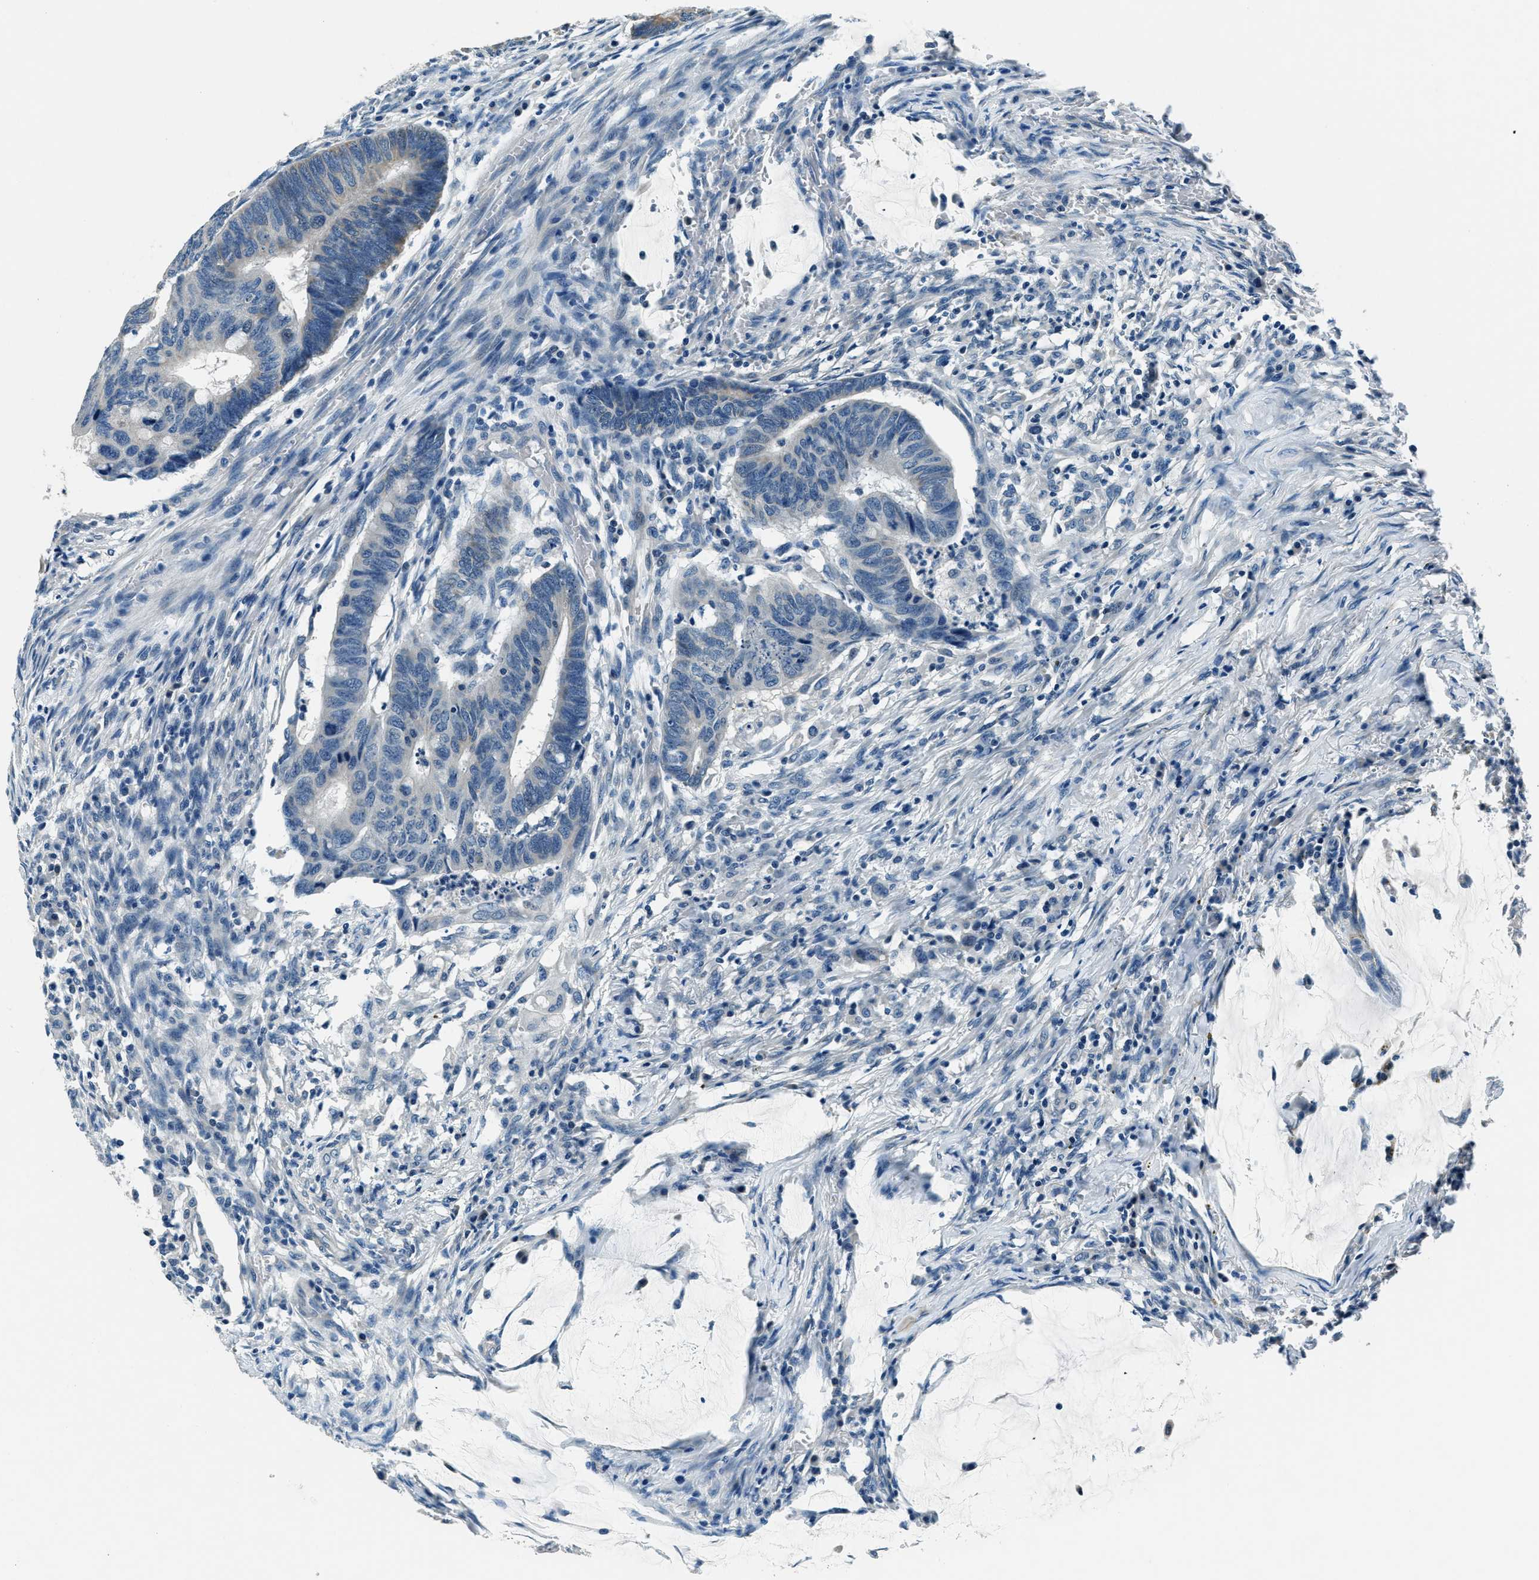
{"staining": {"intensity": "weak", "quantity": "<25%", "location": "cytoplasmic/membranous"}, "tissue": "colorectal cancer", "cell_type": "Tumor cells", "image_type": "cancer", "snomed": [{"axis": "morphology", "description": "Normal tissue, NOS"}, {"axis": "morphology", "description": "Adenocarcinoma, NOS"}, {"axis": "topography", "description": "Rectum"}, {"axis": "topography", "description": "Peripheral nerve tissue"}], "caption": "Histopathology image shows no significant protein positivity in tumor cells of colorectal cancer.", "gene": "NME8", "patient": {"sex": "male", "age": 92}}